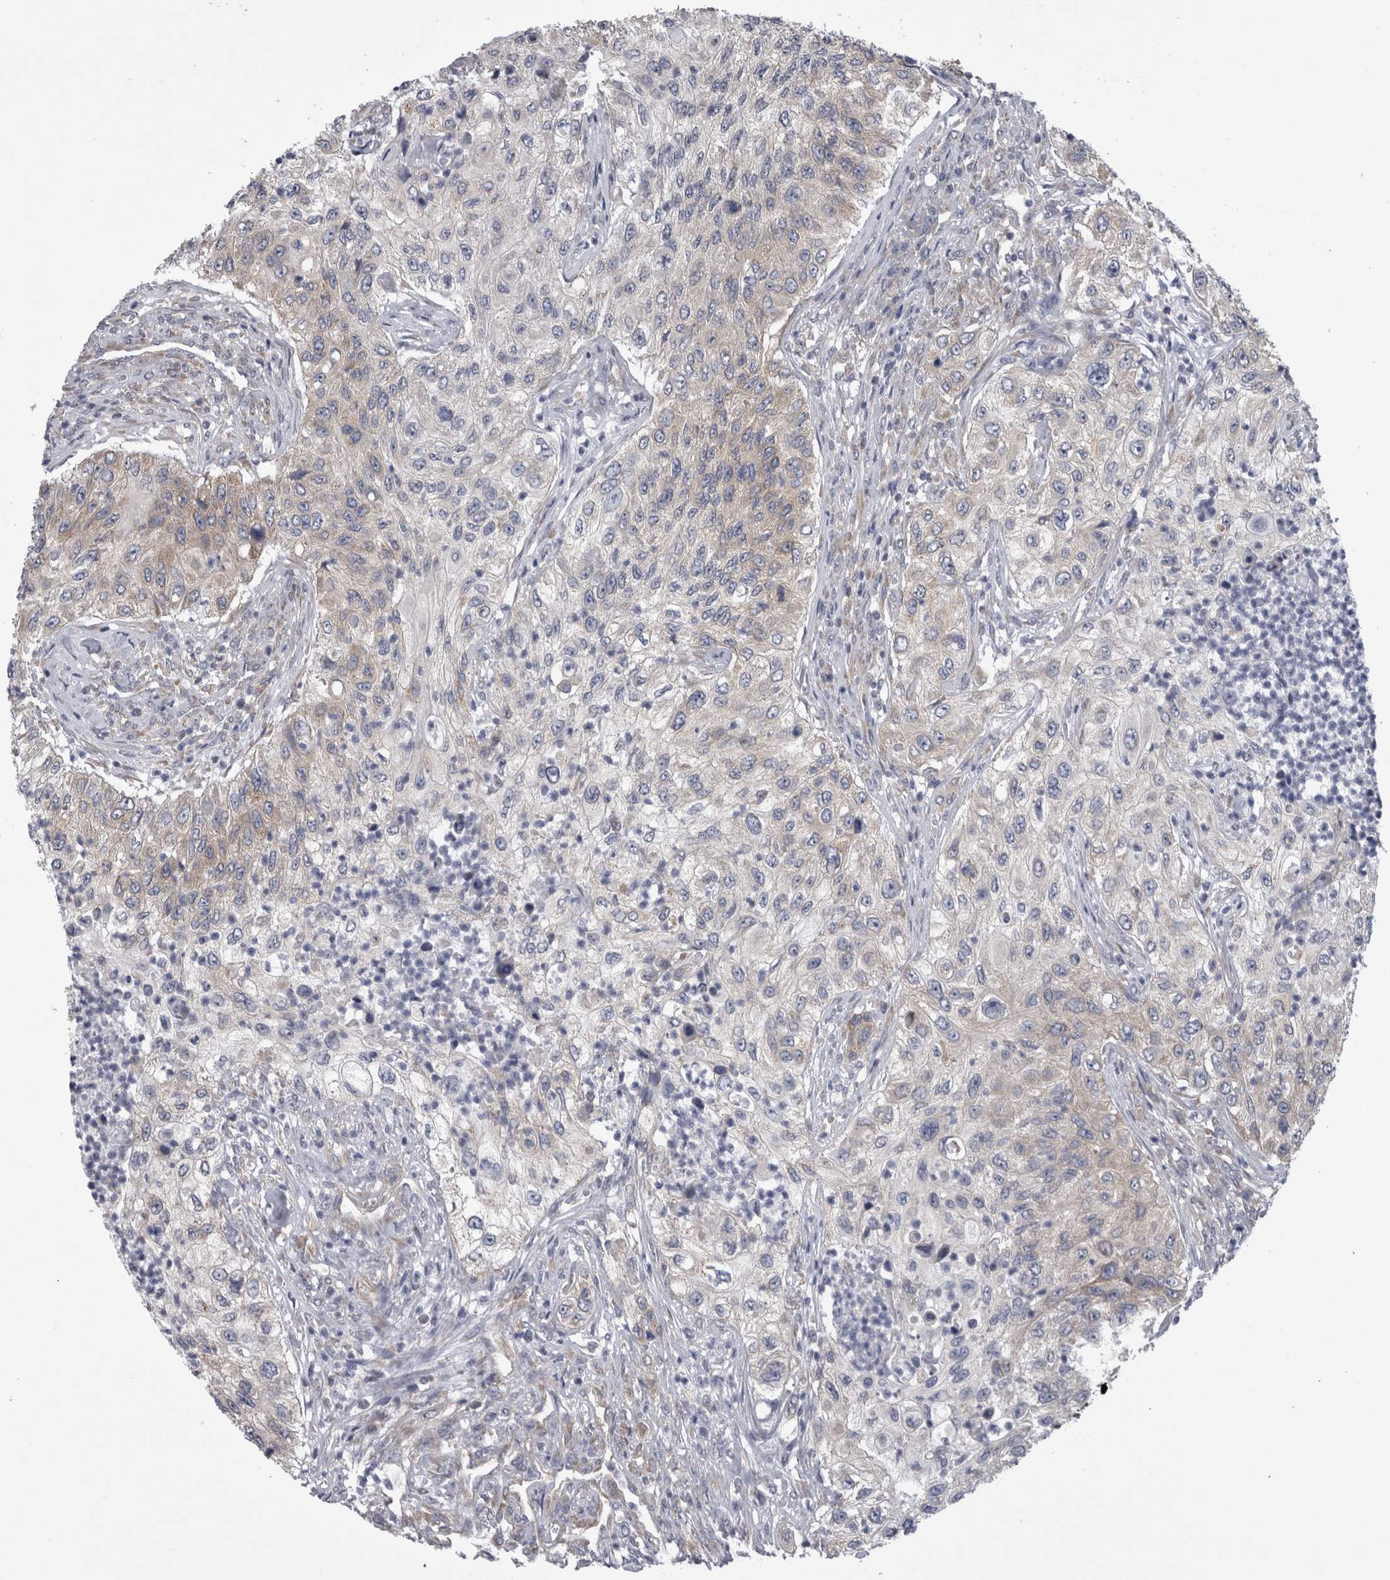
{"staining": {"intensity": "weak", "quantity": "25%-75%", "location": "cytoplasmic/membranous"}, "tissue": "urothelial cancer", "cell_type": "Tumor cells", "image_type": "cancer", "snomed": [{"axis": "morphology", "description": "Urothelial carcinoma, High grade"}, {"axis": "topography", "description": "Urinary bladder"}], "caption": "DAB immunohistochemical staining of human urothelial cancer exhibits weak cytoplasmic/membranous protein expression in about 25%-75% of tumor cells.", "gene": "PRRC2C", "patient": {"sex": "female", "age": 60}}